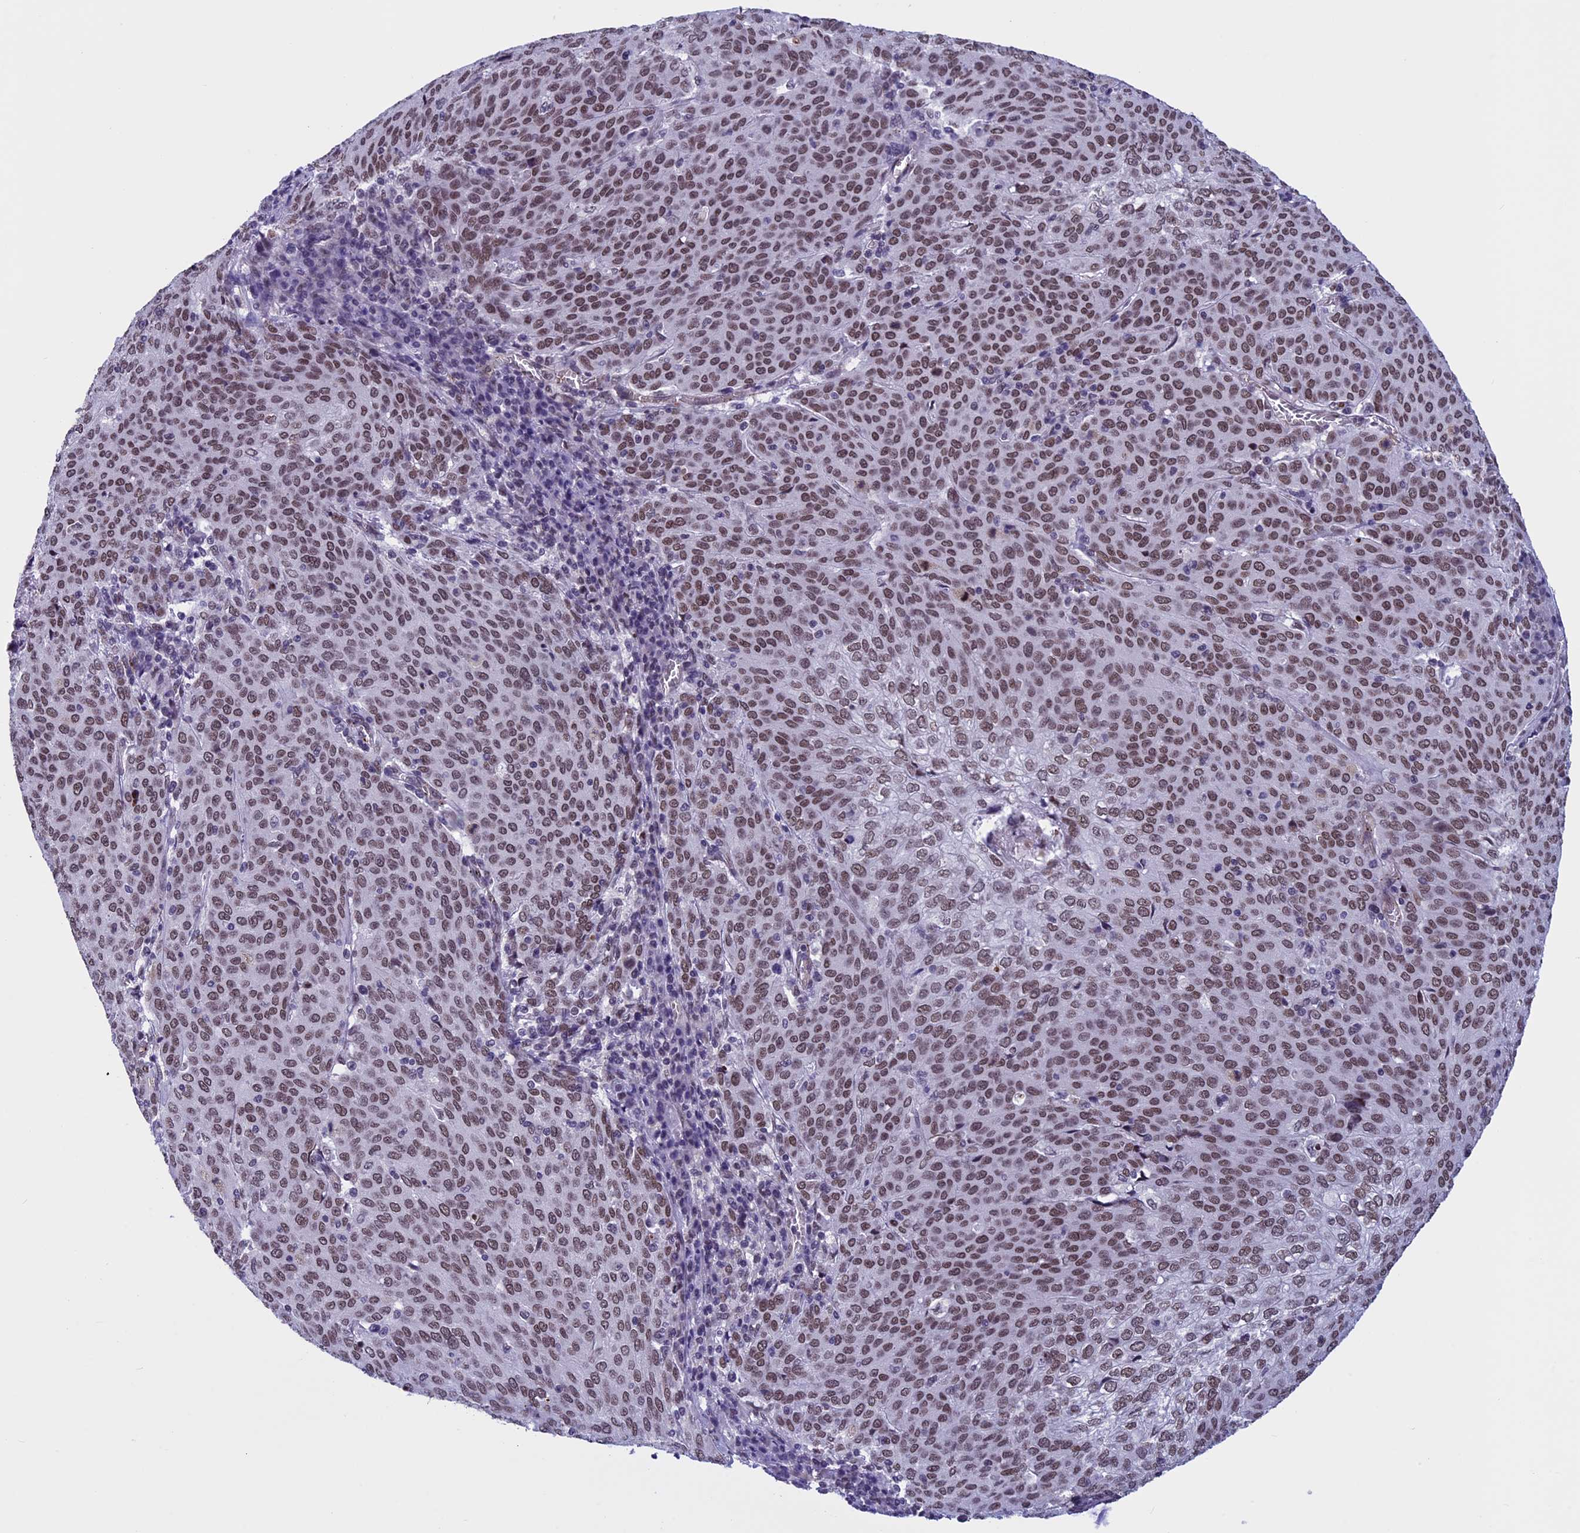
{"staining": {"intensity": "moderate", "quantity": ">75%", "location": "nuclear"}, "tissue": "cervical cancer", "cell_type": "Tumor cells", "image_type": "cancer", "snomed": [{"axis": "morphology", "description": "Squamous cell carcinoma, NOS"}, {"axis": "topography", "description": "Cervix"}], "caption": "Squamous cell carcinoma (cervical) stained with immunohistochemistry demonstrates moderate nuclear staining in about >75% of tumor cells. The protein of interest is stained brown, and the nuclei are stained in blue (DAB (3,3'-diaminobenzidine) IHC with brightfield microscopy, high magnification).", "gene": "NIPBL", "patient": {"sex": "female", "age": 46}}